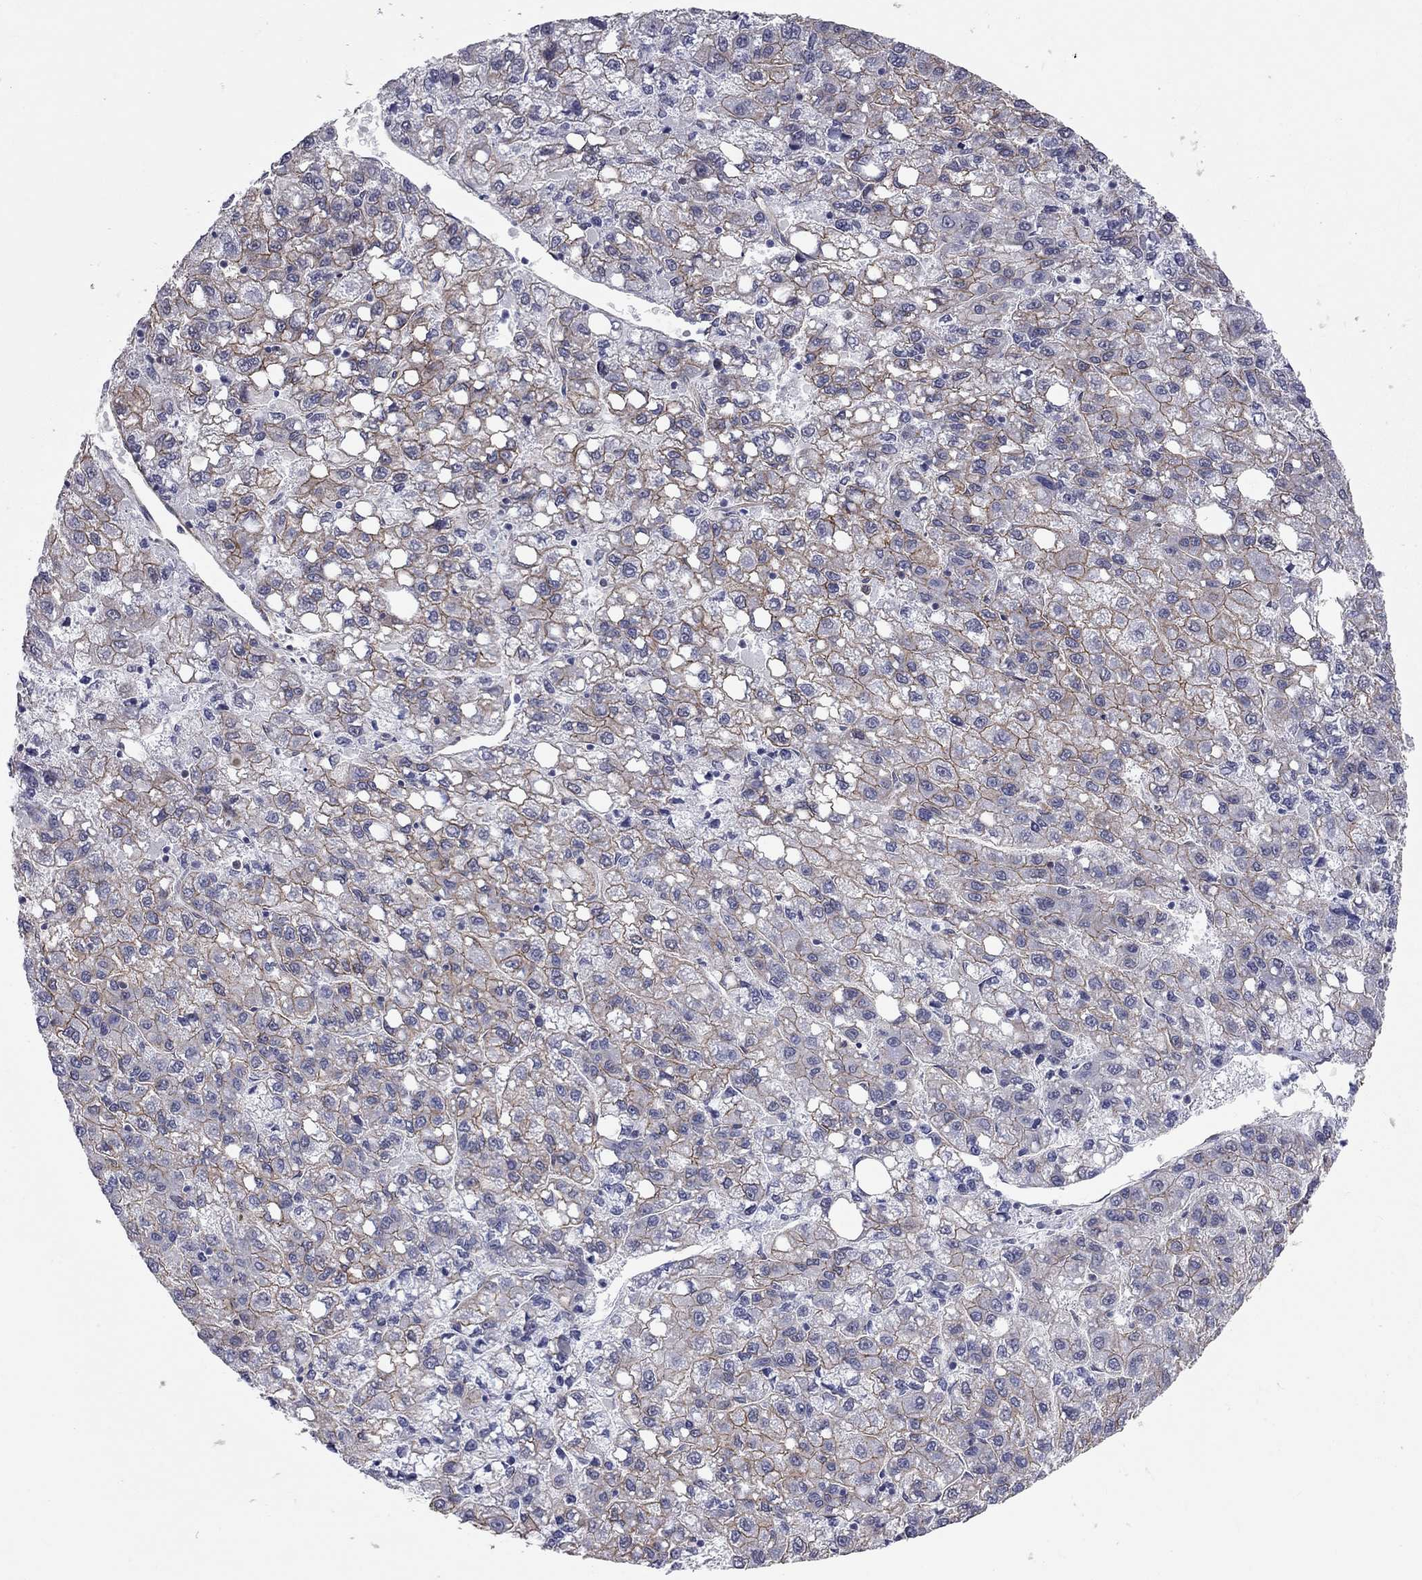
{"staining": {"intensity": "strong", "quantity": "<25%", "location": "cytoplasmic/membranous"}, "tissue": "liver cancer", "cell_type": "Tumor cells", "image_type": "cancer", "snomed": [{"axis": "morphology", "description": "Carcinoma, Hepatocellular, NOS"}, {"axis": "topography", "description": "Liver"}], "caption": "Liver cancer (hepatocellular carcinoma) stained for a protein (brown) reveals strong cytoplasmic/membranous positive staining in approximately <25% of tumor cells.", "gene": "BICDL2", "patient": {"sex": "female", "age": 82}}